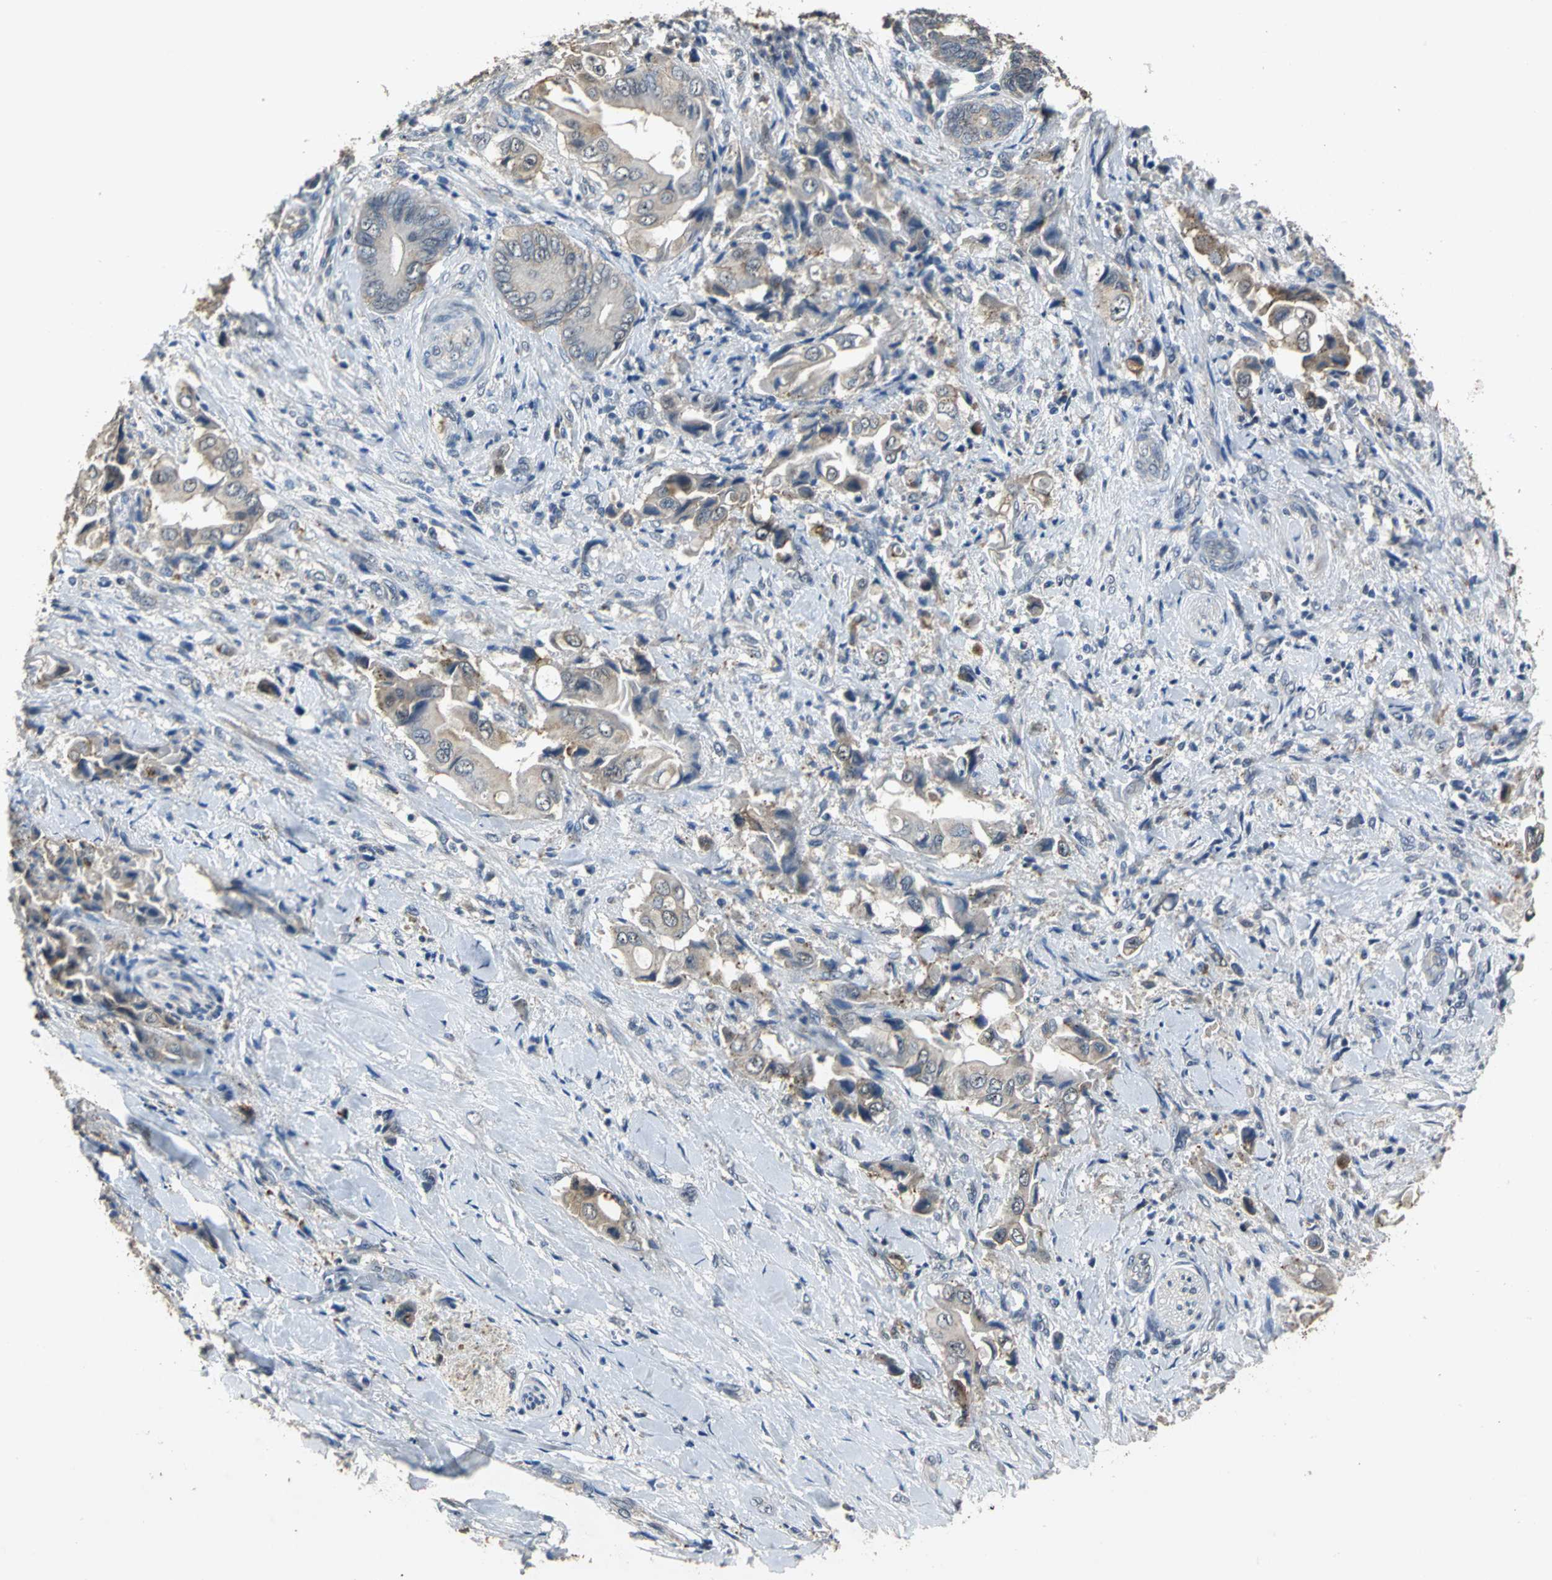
{"staining": {"intensity": "moderate", "quantity": ">75%", "location": "cytoplasmic/membranous"}, "tissue": "liver cancer", "cell_type": "Tumor cells", "image_type": "cancer", "snomed": [{"axis": "morphology", "description": "Cholangiocarcinoma"}, {"axis": "topography", "description": "Liver"}], "caption": "Liver cholangiocarcinoma tissue displays moderate cytoplasmic/membranous expression in about >75% of tumor cells, visualized by immunohistochemistry.", "gene": "OCLN", "patient": {"sex": "male", "age": 58}}